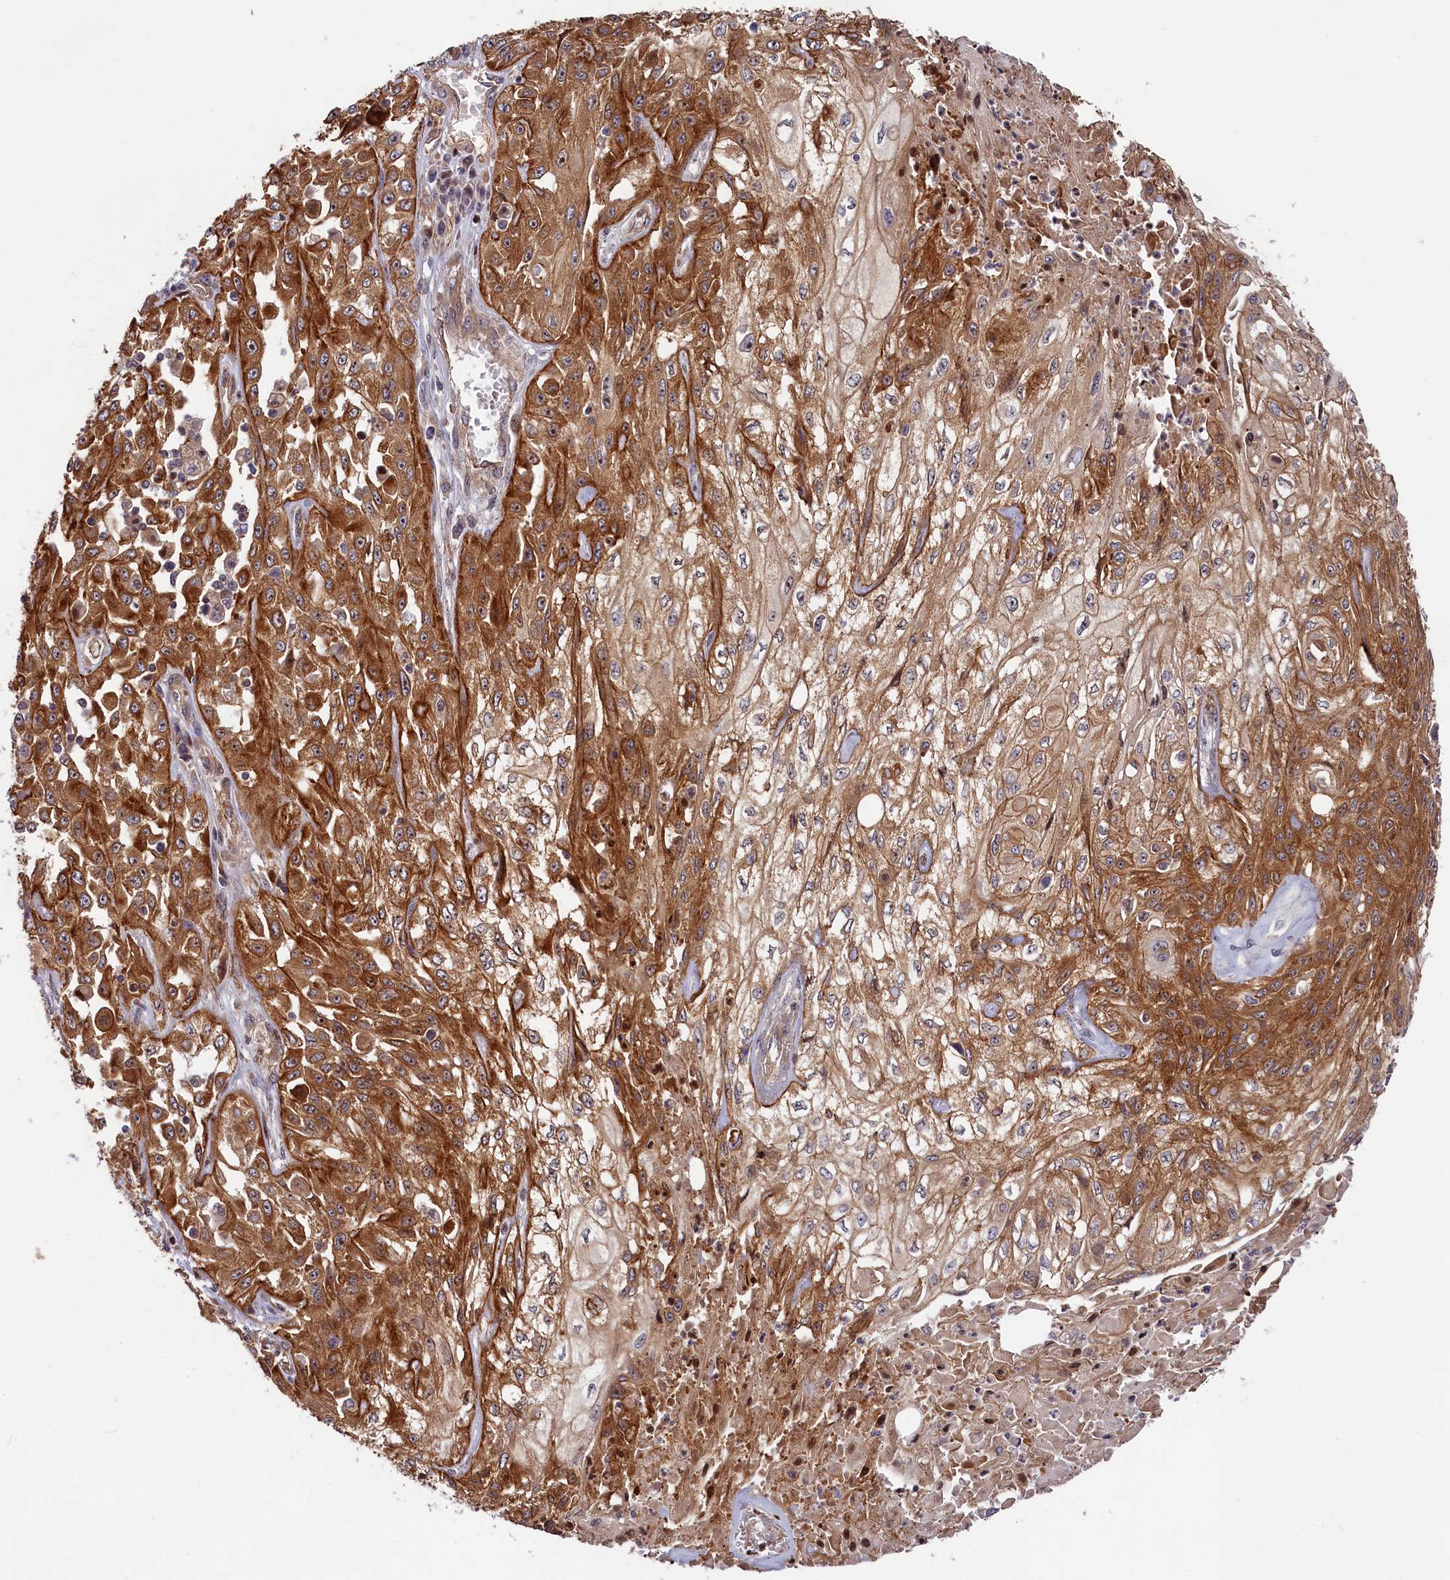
{"staining": {"intensity": "moderate", "quantity": ">75%", "location": "cytoplasmic/membranous"}, "tissue": "skin cancer", "cell_type": "Tumor cells", "image_type": "cancer", "snomed": [{"axis": "morphology", "description": "Squamous cell carcinoma, NOS"}, {"axis": "morphology", "description": "Squamous cell carcinoma, metastatic, NOS"}, {"axis": "topography", "description": "Skin"}, {"axis": "topography", "description": "Lymph node"}], "caption": "Tumor cells display medium levels of moderate cytoplasmic/membranous positivity in about >75% of cells in squamous cell carcinoma (skin). The staining was performed using DAB to visualize the protein expression in brown, while the nuclei were stained in blue with hematoxylin (Magnification: 20x).", "gene": "CEP44", "patient": {"sex": "male", "age": 75}}